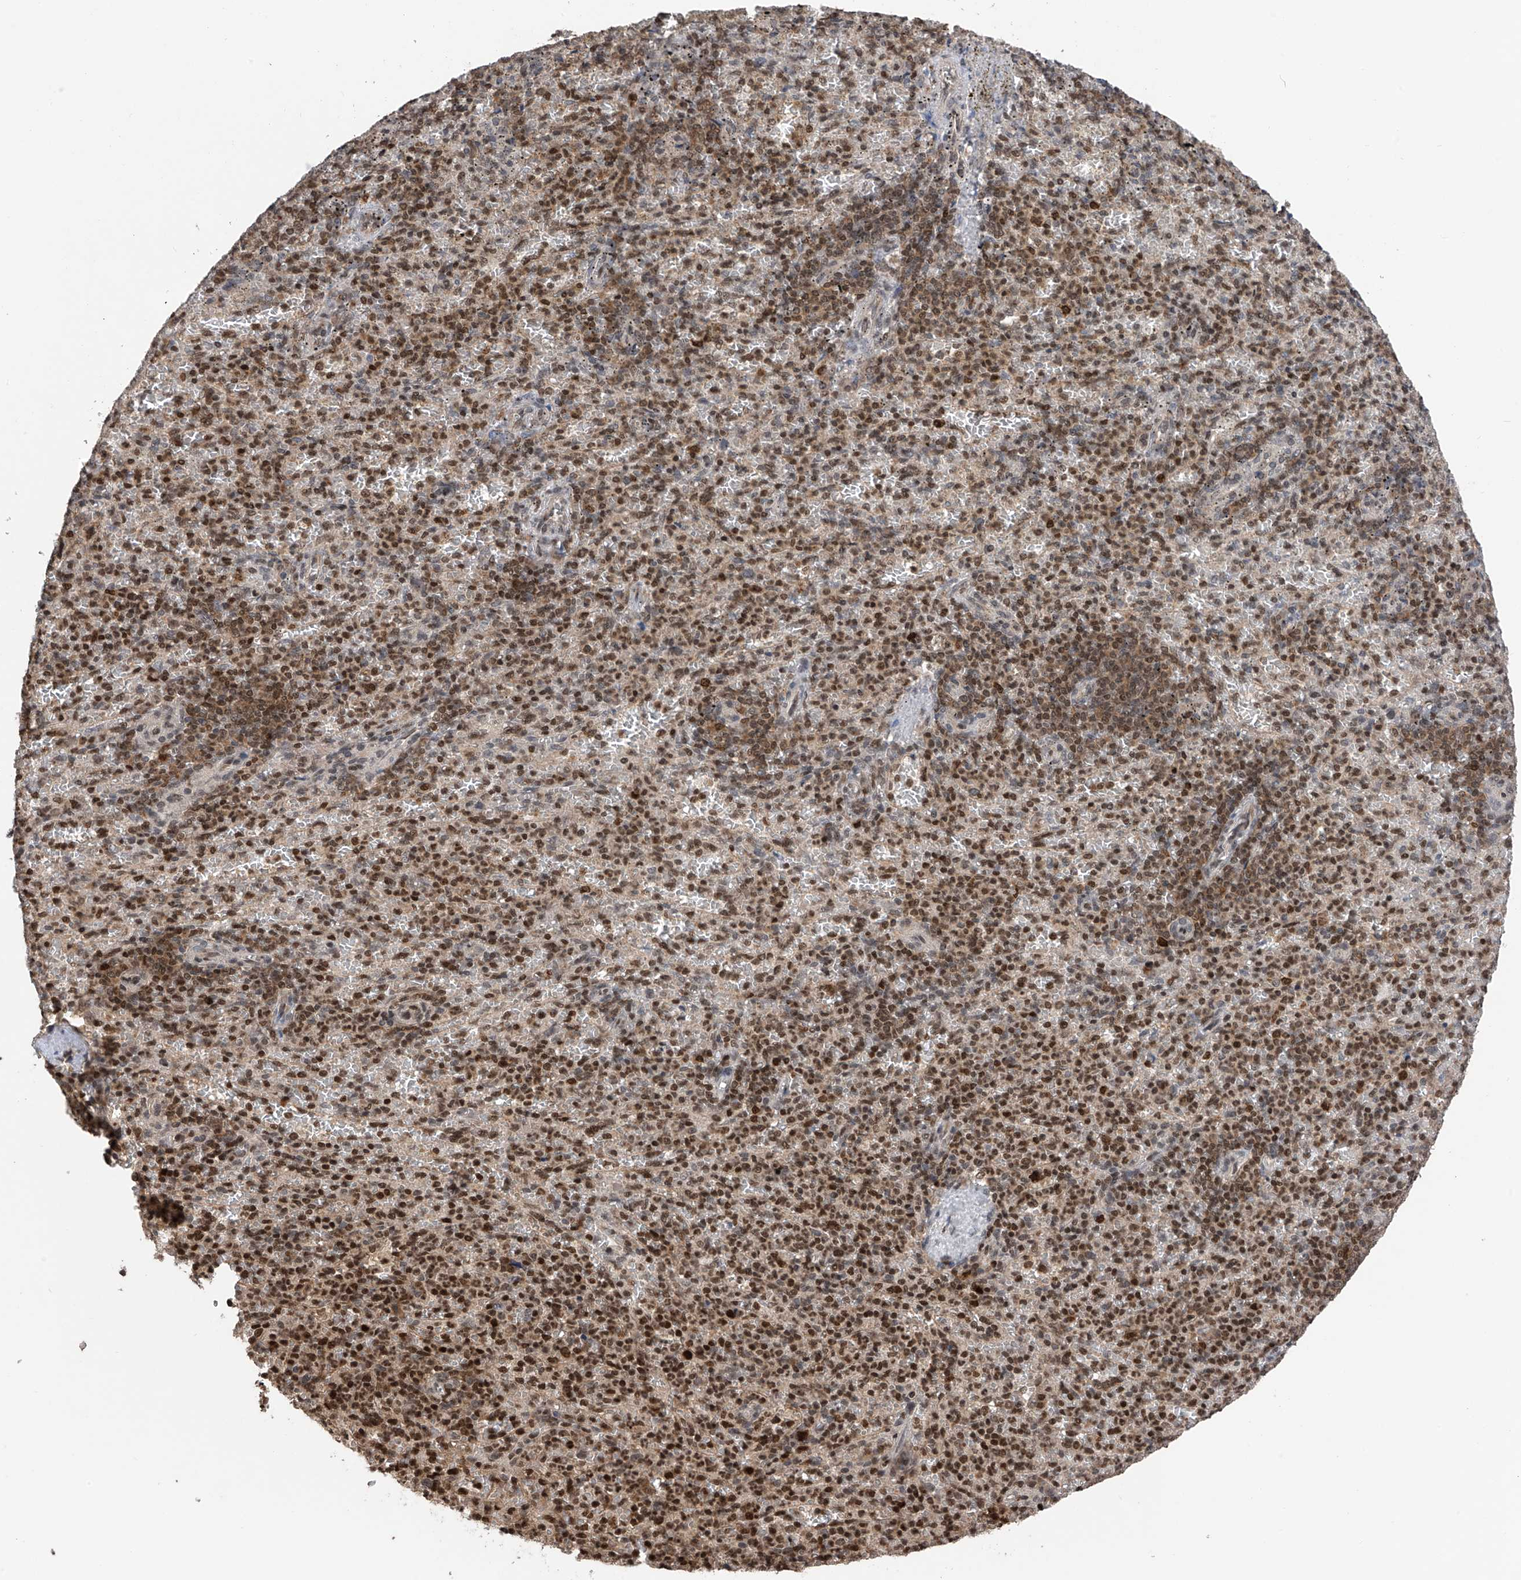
{"staining": {"intensity": "moderate", "quantity": ">75%", "location": "nuclear"}, "tissue": "spleen", "cell_type": "Cells in red pulp", "image_type": "normal", "snomed": [{"axis": "morphology", "description": "Normal tissue, NOS"}, {"axis": "topography", "description": "Spleen"}], "caption": "This photomicrograph displays IHC staining of normal spleen, with medium moderate nuclear positivity in about >75% of cells in red pulp.", "gene": "DNAJC9", "patient": {"sex": "female", "age": 74}}